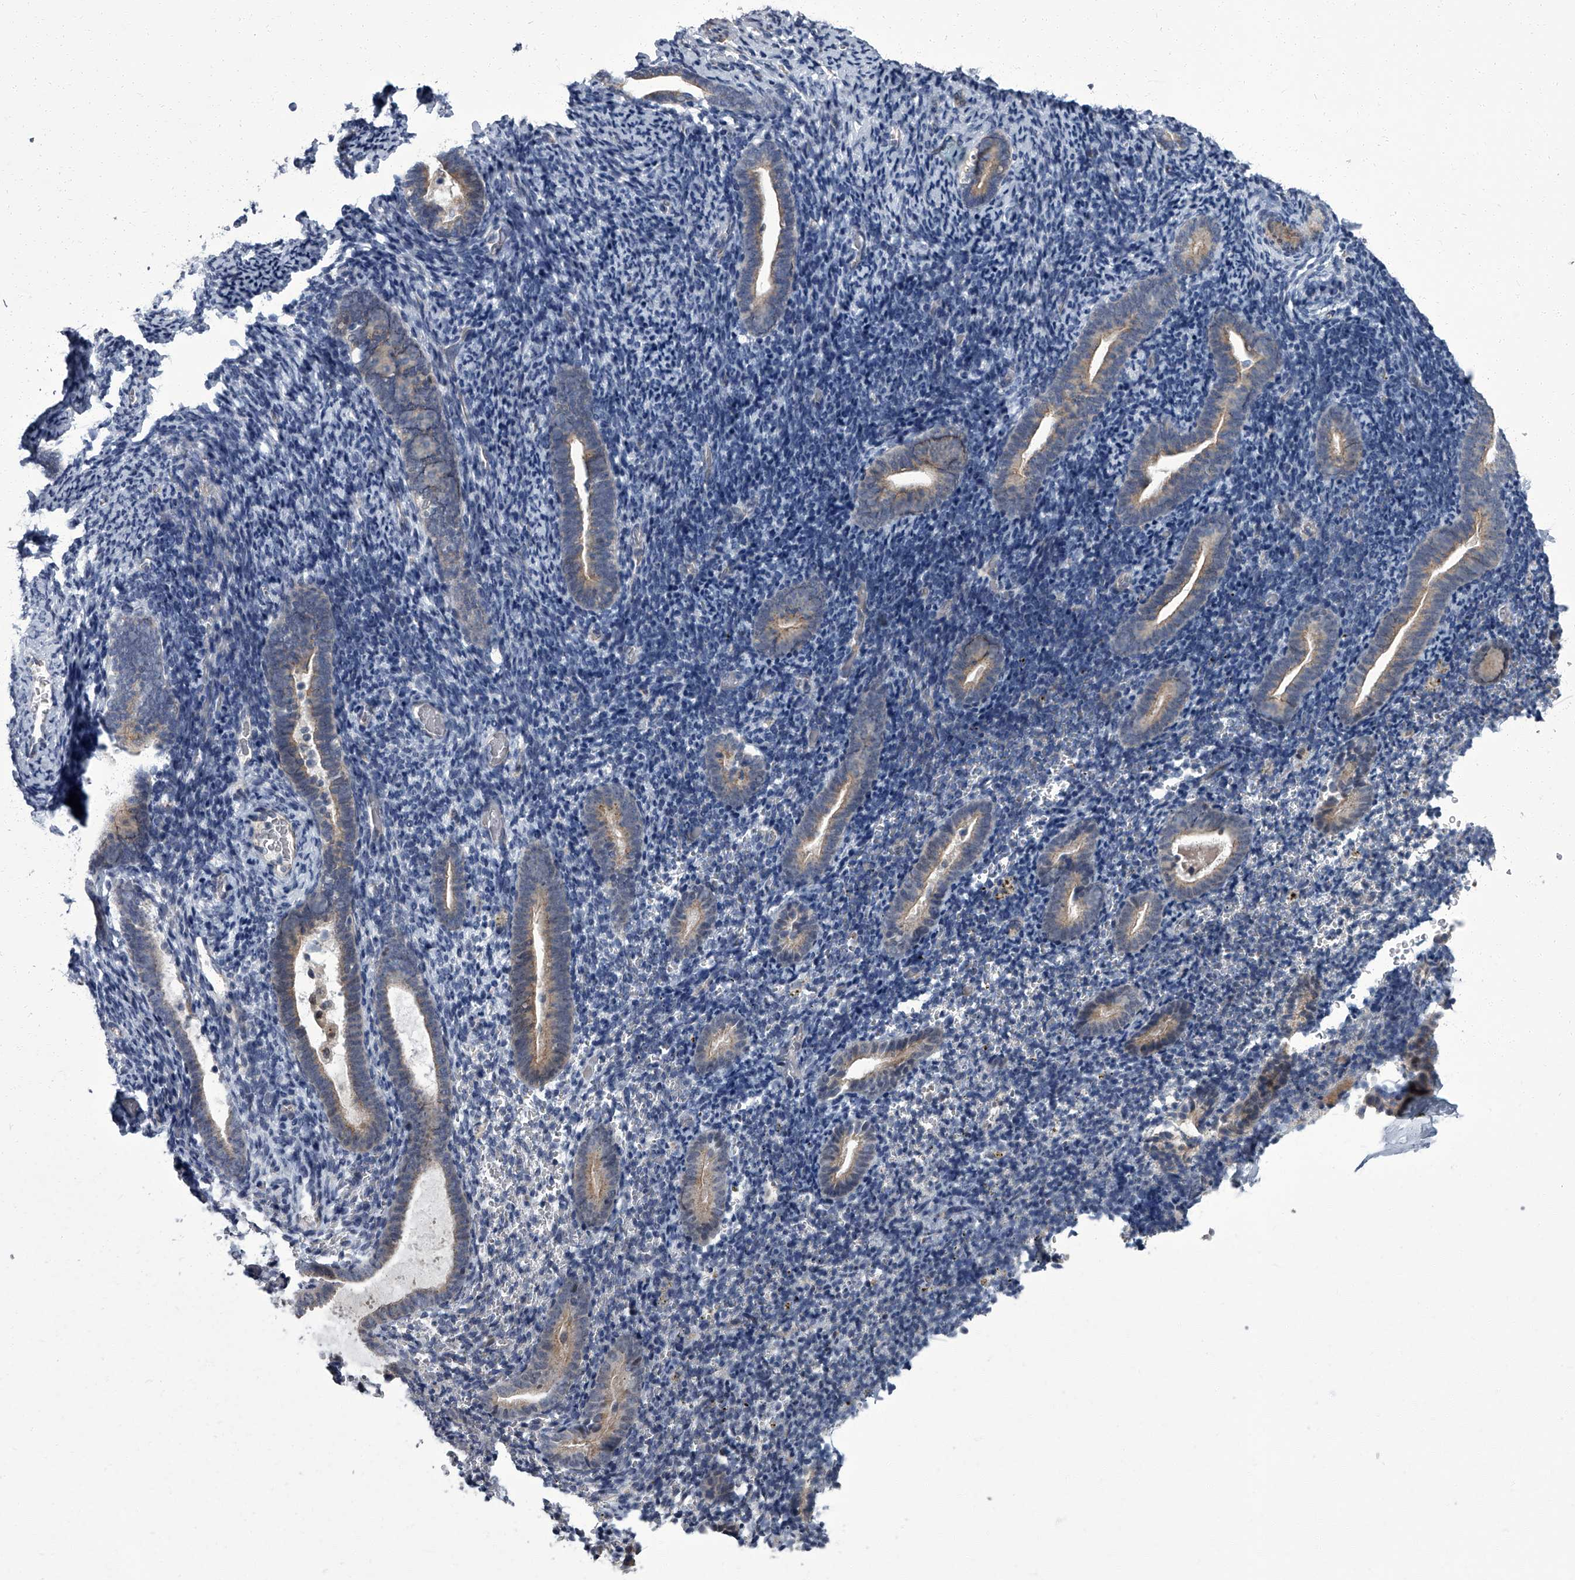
{"staining": {"intensity": "negative", "quantity": "none", "location": "none"}, "tissue": "endometrium", "cell_type": "Cells in endometrial stroma", "image_type": "normal", "snomed": [{"axis": "morphology", "description": "Normal tissue, NOS"}, {"axis": "topography", "description": "Endometrium"}], "caption": "Normal endometrium was stained to show a protein in brown. There is no significant expression in cells in endometrial stroma.", "gene": "ZNF274", "patient": {"sex": "female", "age": 51}}